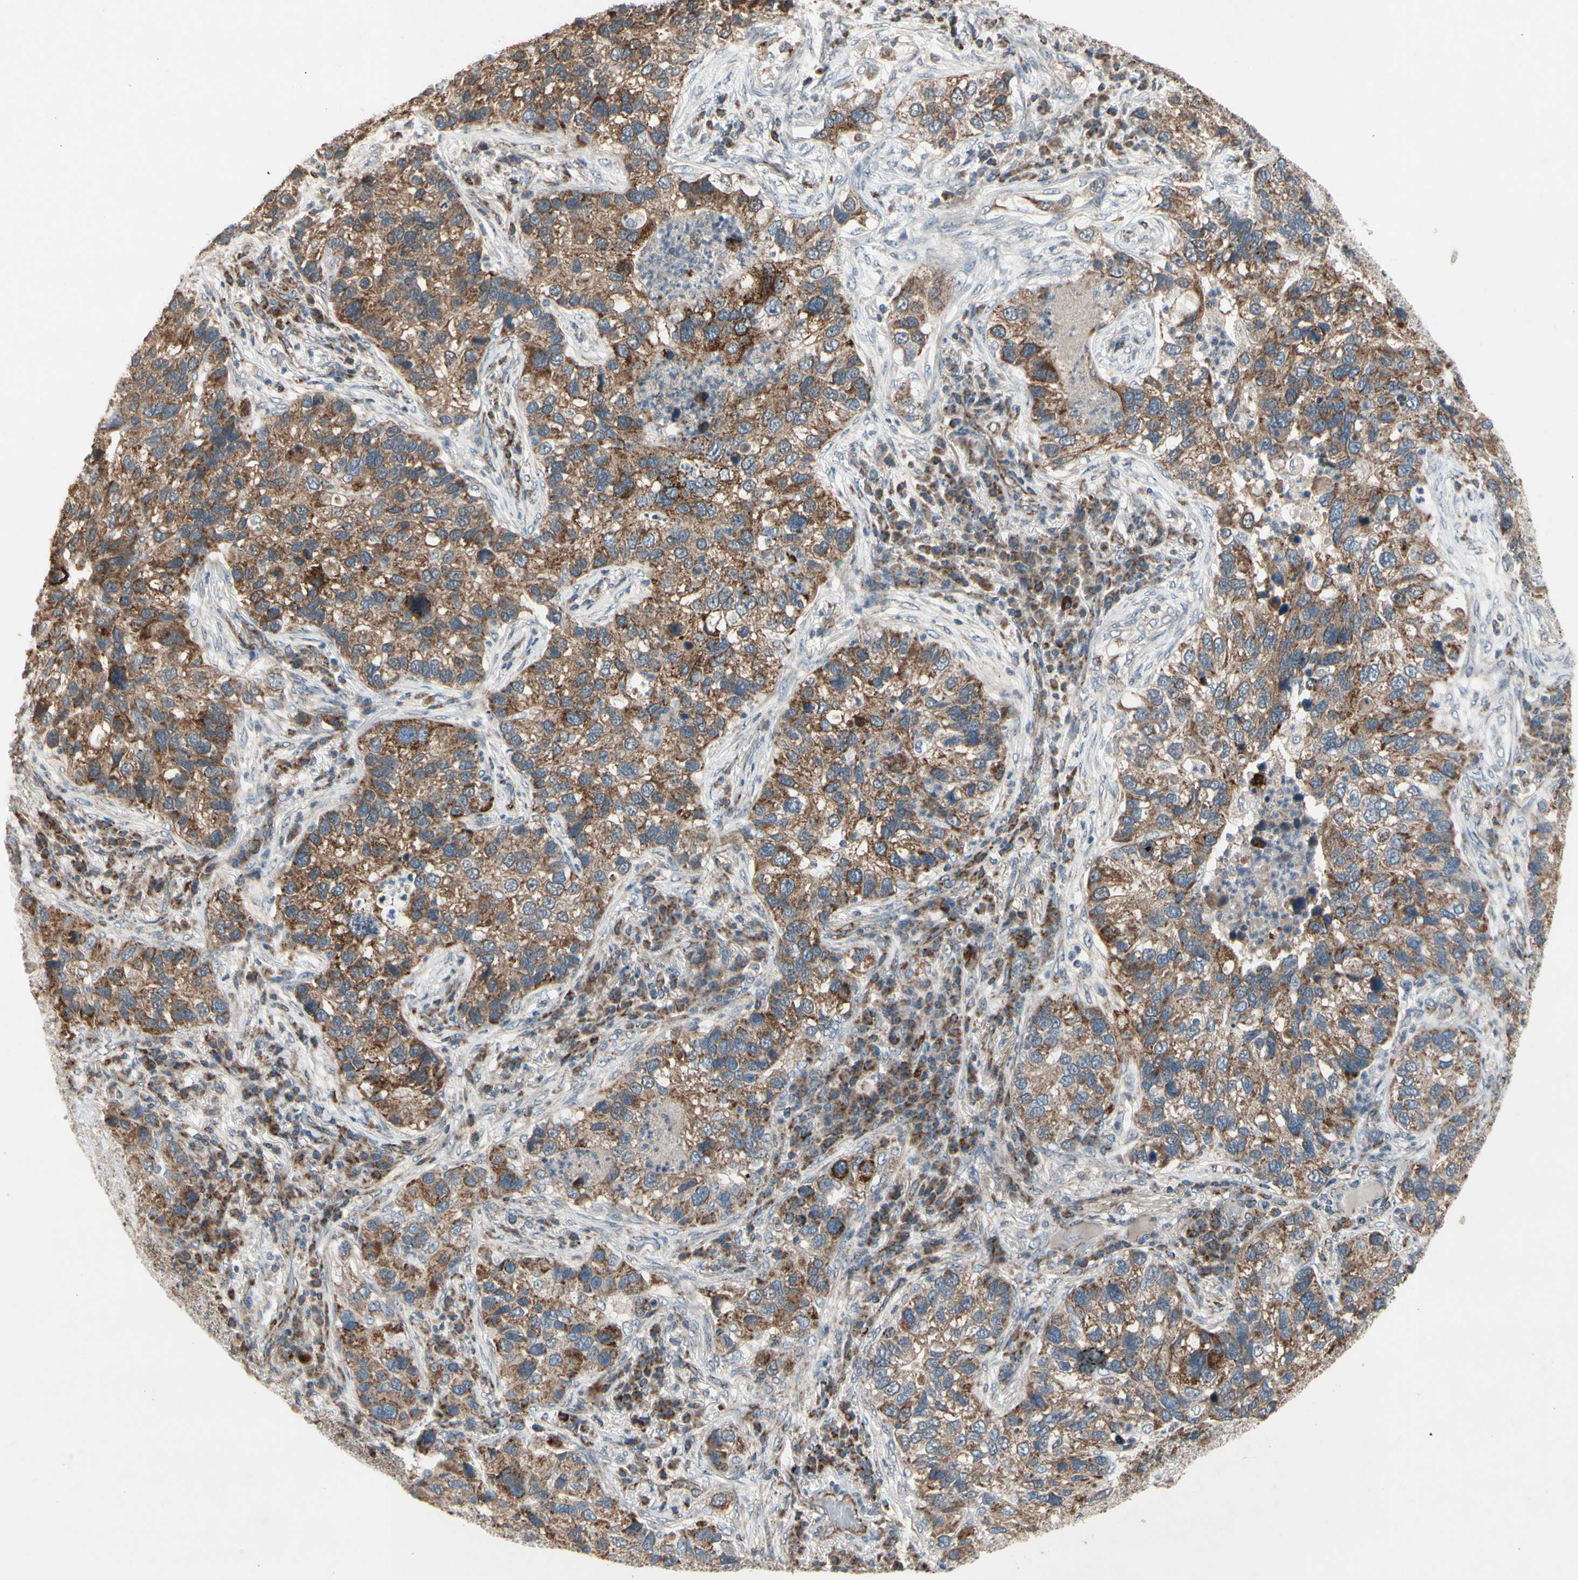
{"staining": {"intensity": "moderate", "quantity": ">75%", "location": "cytoplasmic/membranous"}, "tissue": "lung cancer", "cell_type": "Tumor cells", "image_type": "cancer", "snomed": [{"axis": "morphology", "description": "Normal tissue, NOS"}, {"axis": "morphology", "description": "Adenocarcinoma, NOS"}, {"axis": "topography", "description": "Bronchus"}, {"axis": "topography", "description": "Lung"}], "caption": "This is an image of immunohistochemistry (IHC) staining of lung adenocarcinoma, which shows moderate staining in the cytoplasmic/membranous of tumor cells.", "gene": "CPT1A", "patient": {"sex": "male", "age": 54}}